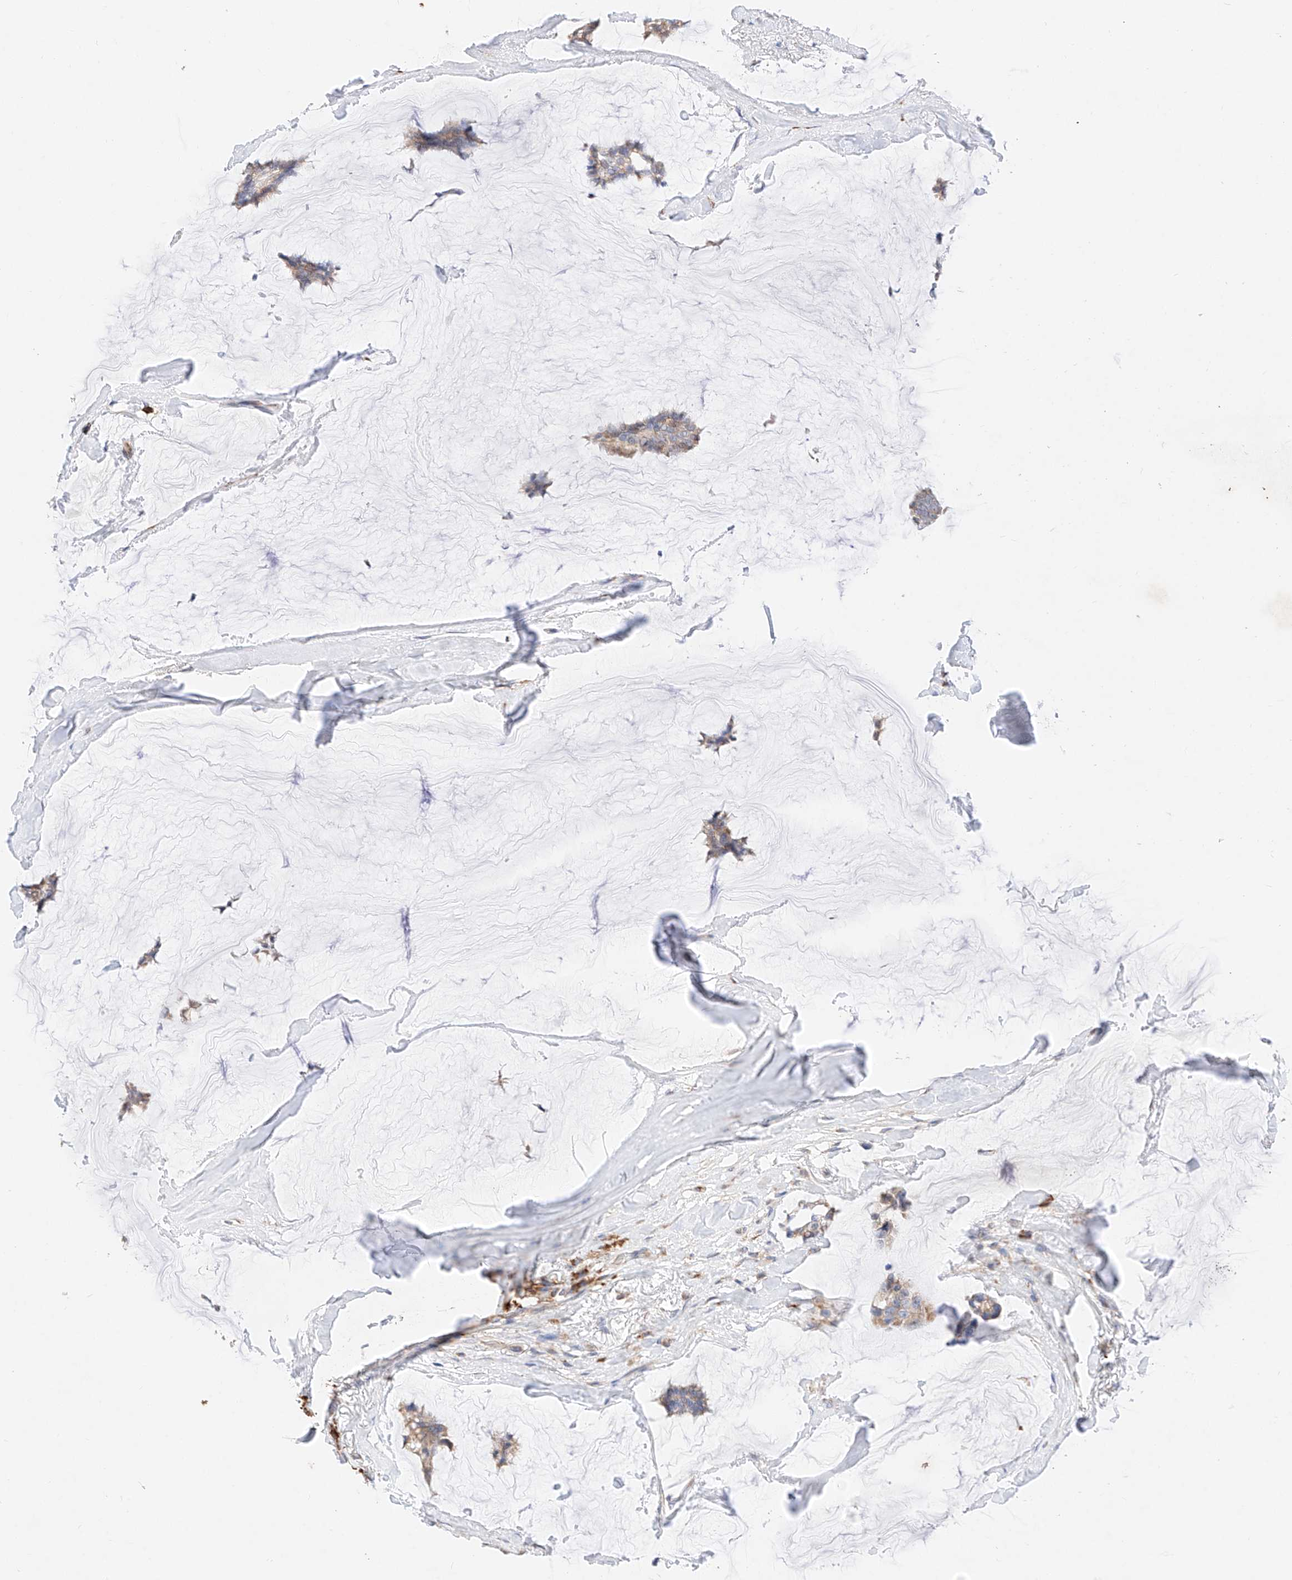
{"staining": {"intensity": "weak", "quantity": ">75%", "location": "cytoplasmic/membranous"}, "tissue": "breast cancer", "cell_type": "Tumor cells", "image_type": "cancer", "snomed": [{"axis": "morphology", "description": "Duct carcinoma"}, {"axis": "topography", "description": "Breast"}], "caption": "Human breast cancer (intraductal carcinoma) stained with a protein marker shows weak staining in tumor cells.", "gene": "ATP9B", "patient": {"sex": "female", "age": 93}}